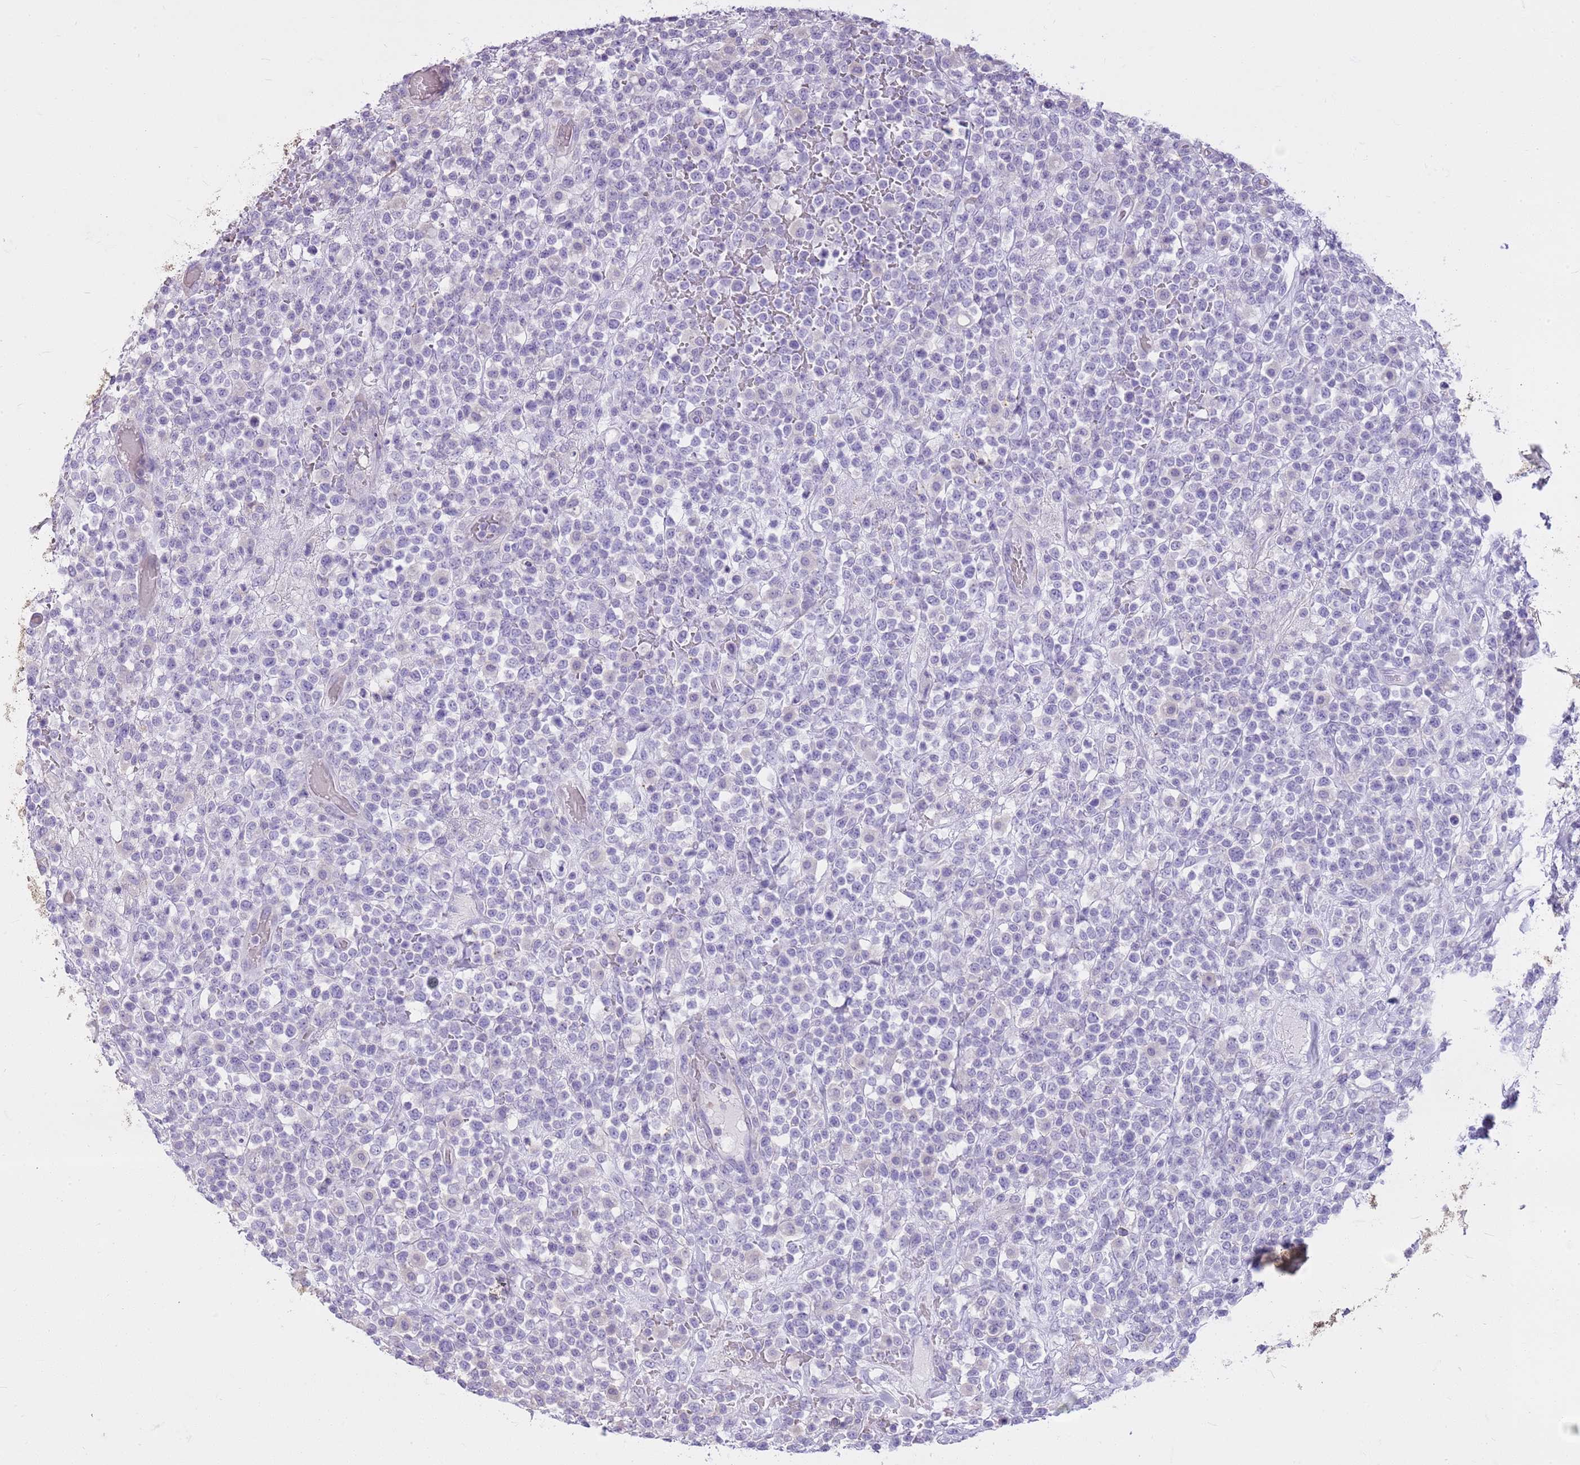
{"staining": {"intensity": "negative", "quantity": "none", "location": "none"}, "tissue": "lymphoma", "cell_type": "Tumor cells", "image_type": "cancer", "snomed": [{"axis": "morphology", "description": "Malignant lymphoma, non-Hodgkin's type, High grade"}, {"axis": "topography", "description": "Colon"}], "caption": "This is an IHC histopathology image of lymphoma. There is no positivity in tumor cells.", "gene": "CNPPD1", "patient": {"sex": "female", "age": 53}}